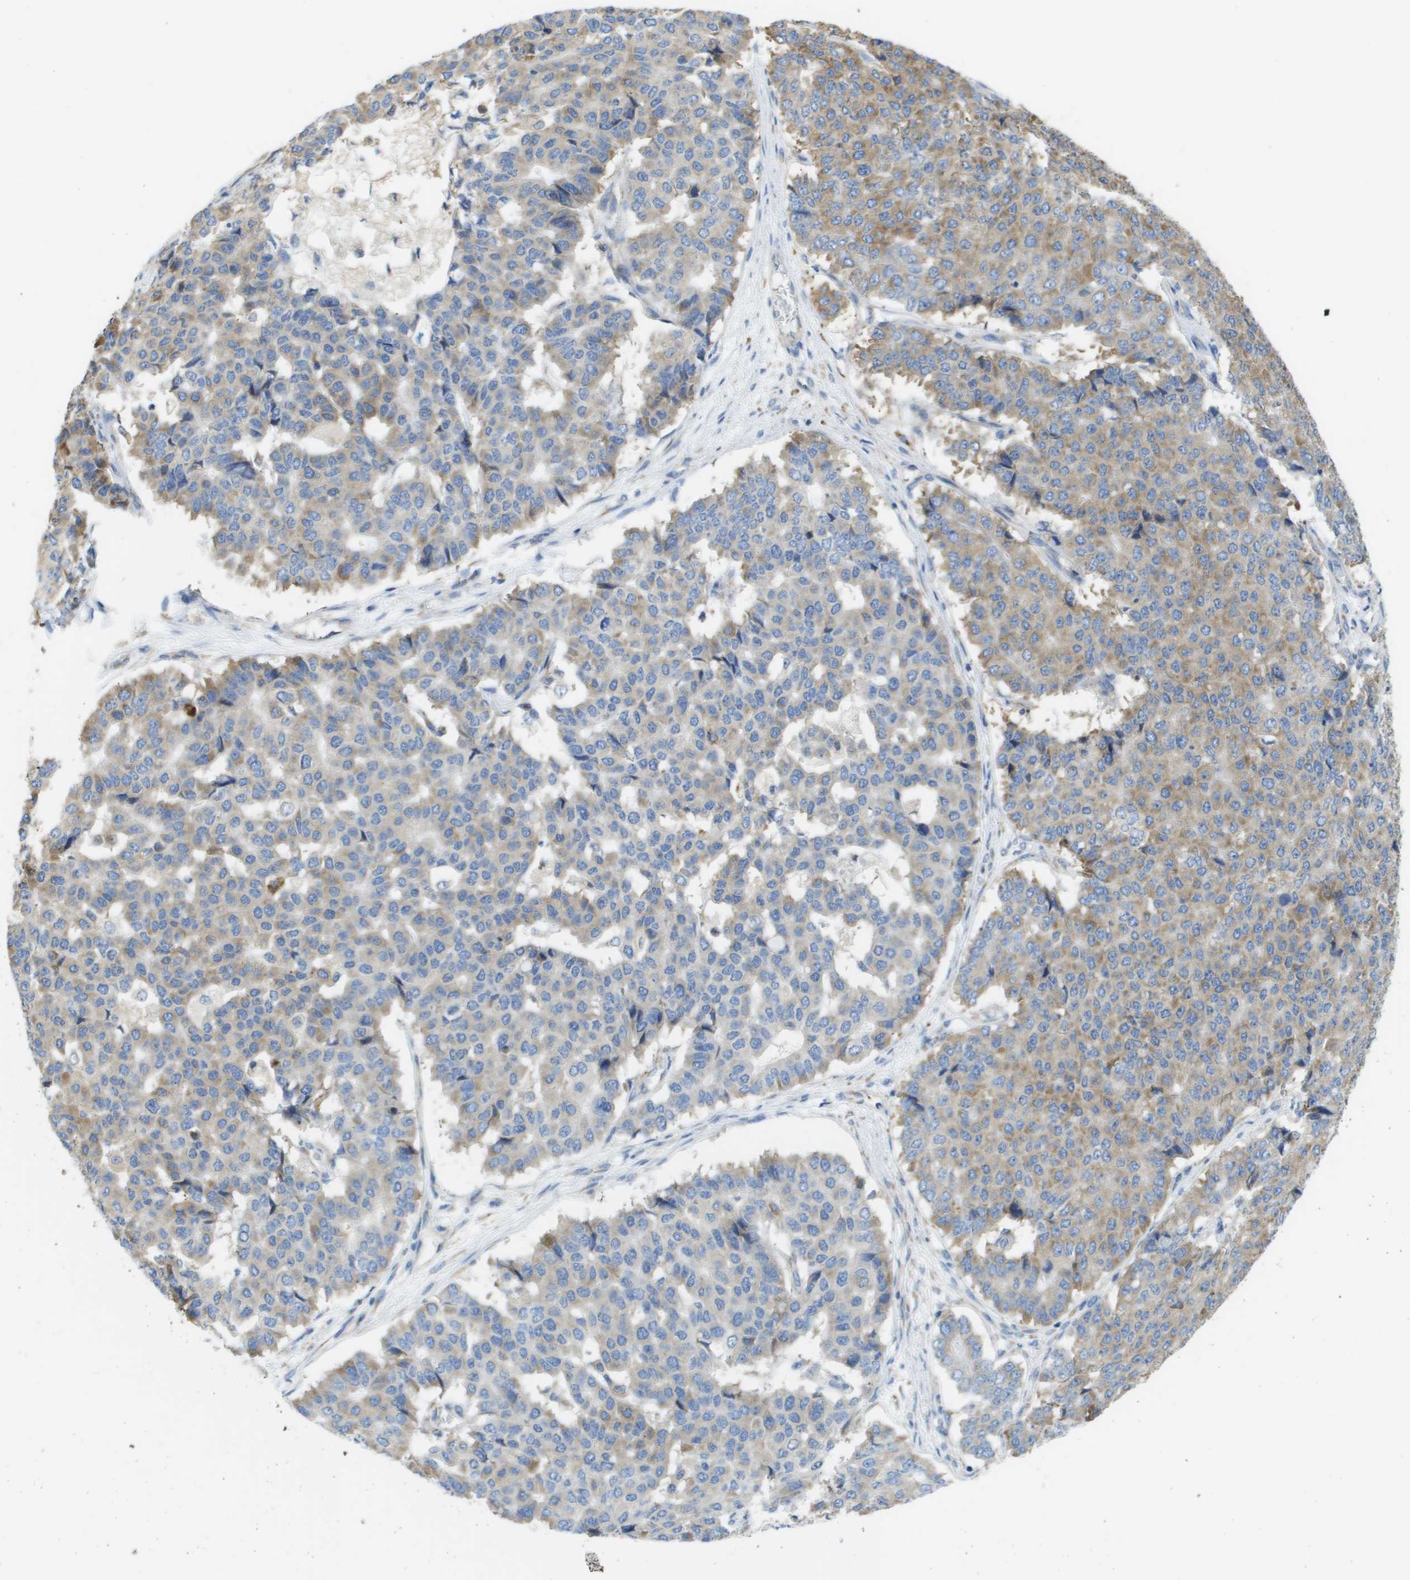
{"staining": {"intensity": "weak", "quantity": ">75%", "location": "cytoplasmic/membranous"}, "tissue": "pancreatic cancer", "cell_type": "Tumor cells", "image_type": "cancer", "snomed": [{"axis": "morphology", "description": "Adenocarcinoma, NOS"}, {"axis": "topography", "description": "Pancreas"}], "caption": "High-magnification brightfield microscopy of pancreatic cancer stained with DAB (brown) and counterstained with hematoxylin (blue). tumor cells exhibit weak cytoplasmic/membranous expression is identified in approximately>75% of cells.", "gene": "SDR42E1", "patient": {"sex": "male", "age": 50}}